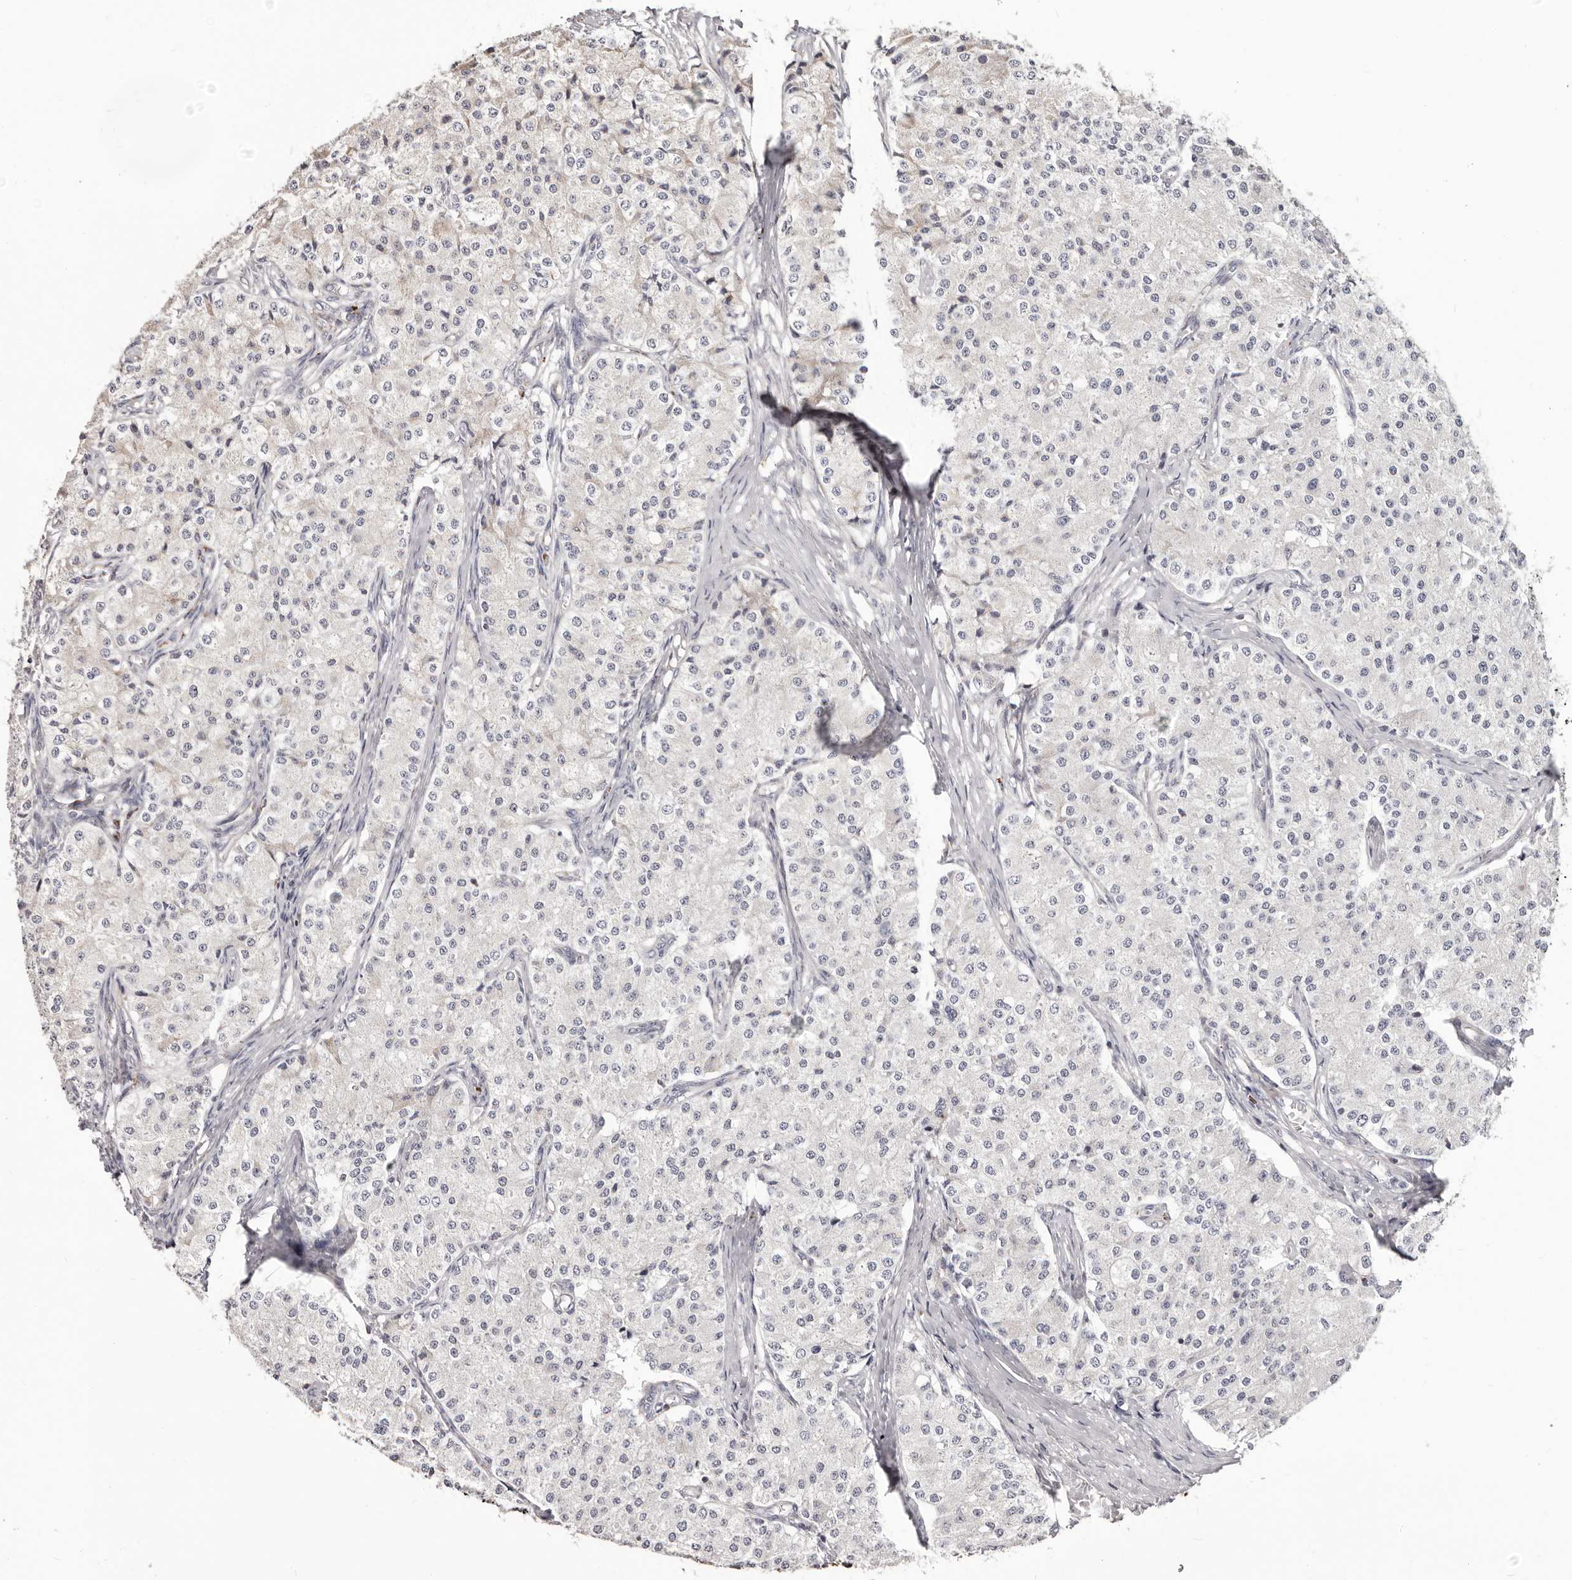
{"staining": {"intensity": "negative", "quantity": "none", "location": "none"}, "tissue": "carcinoid", "cell_type": "Tumor cells", "image_type": "cancer", "snomed": [{"axis": "morphology", "description": "Carcinoid, malignant, NOS"}, {"axis": "topography", "description": "Colon"}], "caption": "DAB (3,3'-diaminobenzidine) immunohistochemical staining of human carcinoid (malignant) reveals no significant expression in tumor cells.", "gene": "PRMT2", "patient": {"sex": "female", "age": 52}}